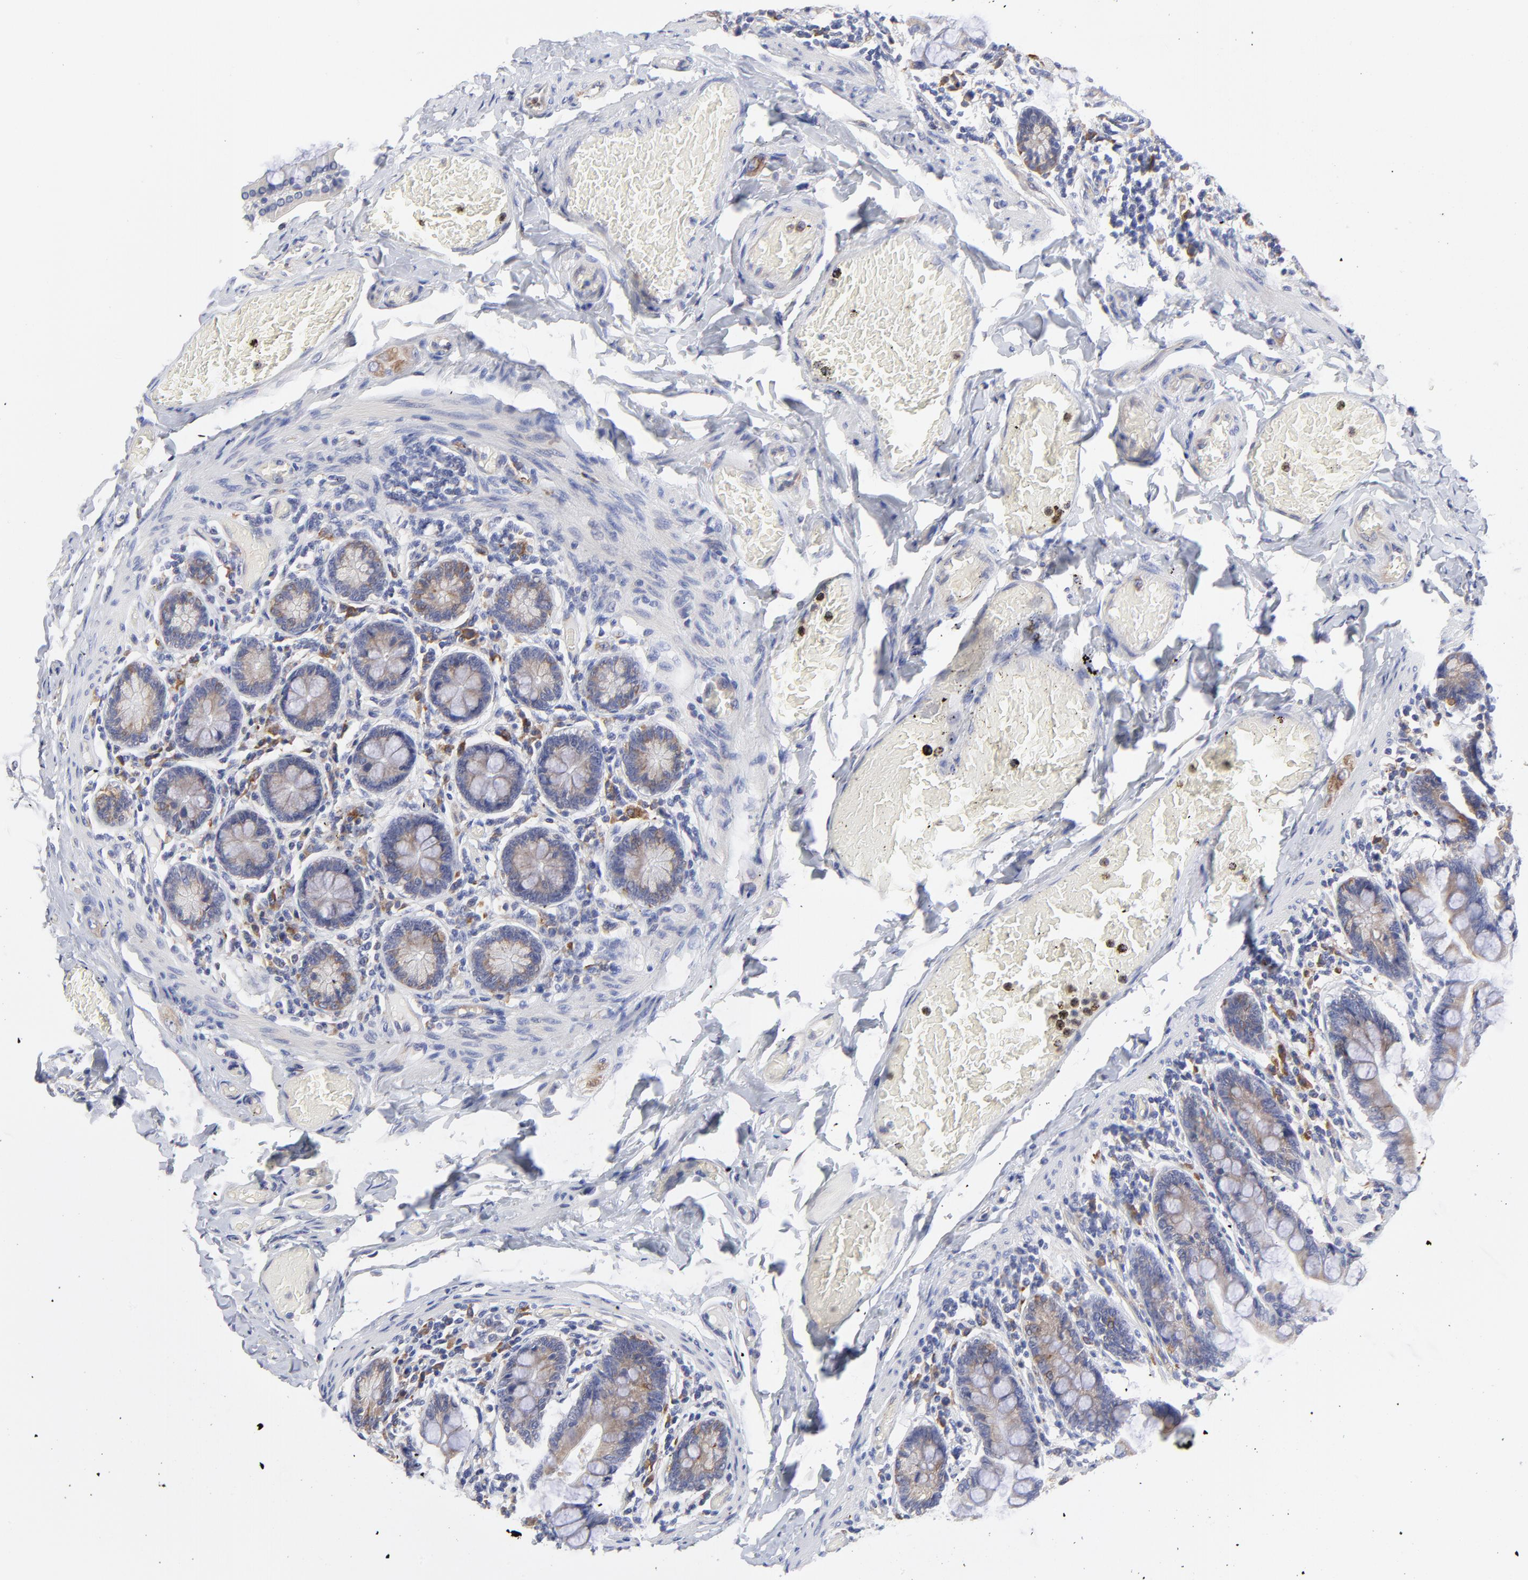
{"staining": {"intensity": "weak", "quantity": ">75%", "location": "cytoplasmic/membranous"}, "tissue": "small intestine", "cell_type": "Glandular cells", "image_type": "normal", "snomed": [{"axis": "morphology", "description": "Normal tissue, NOS"}, {"axis": "topography", "description": "Small intestine"}], "caption": "Immunohistochemistry (IHC) (DAB (3,3'-diaminobenzidine)) staining of benign small intestine shows weak cytoplasmic/membranous protein positivity in about >75% of glandular cells.", "gene": "MOSPD2", "patient": {"sex": "male", "age": 41}}